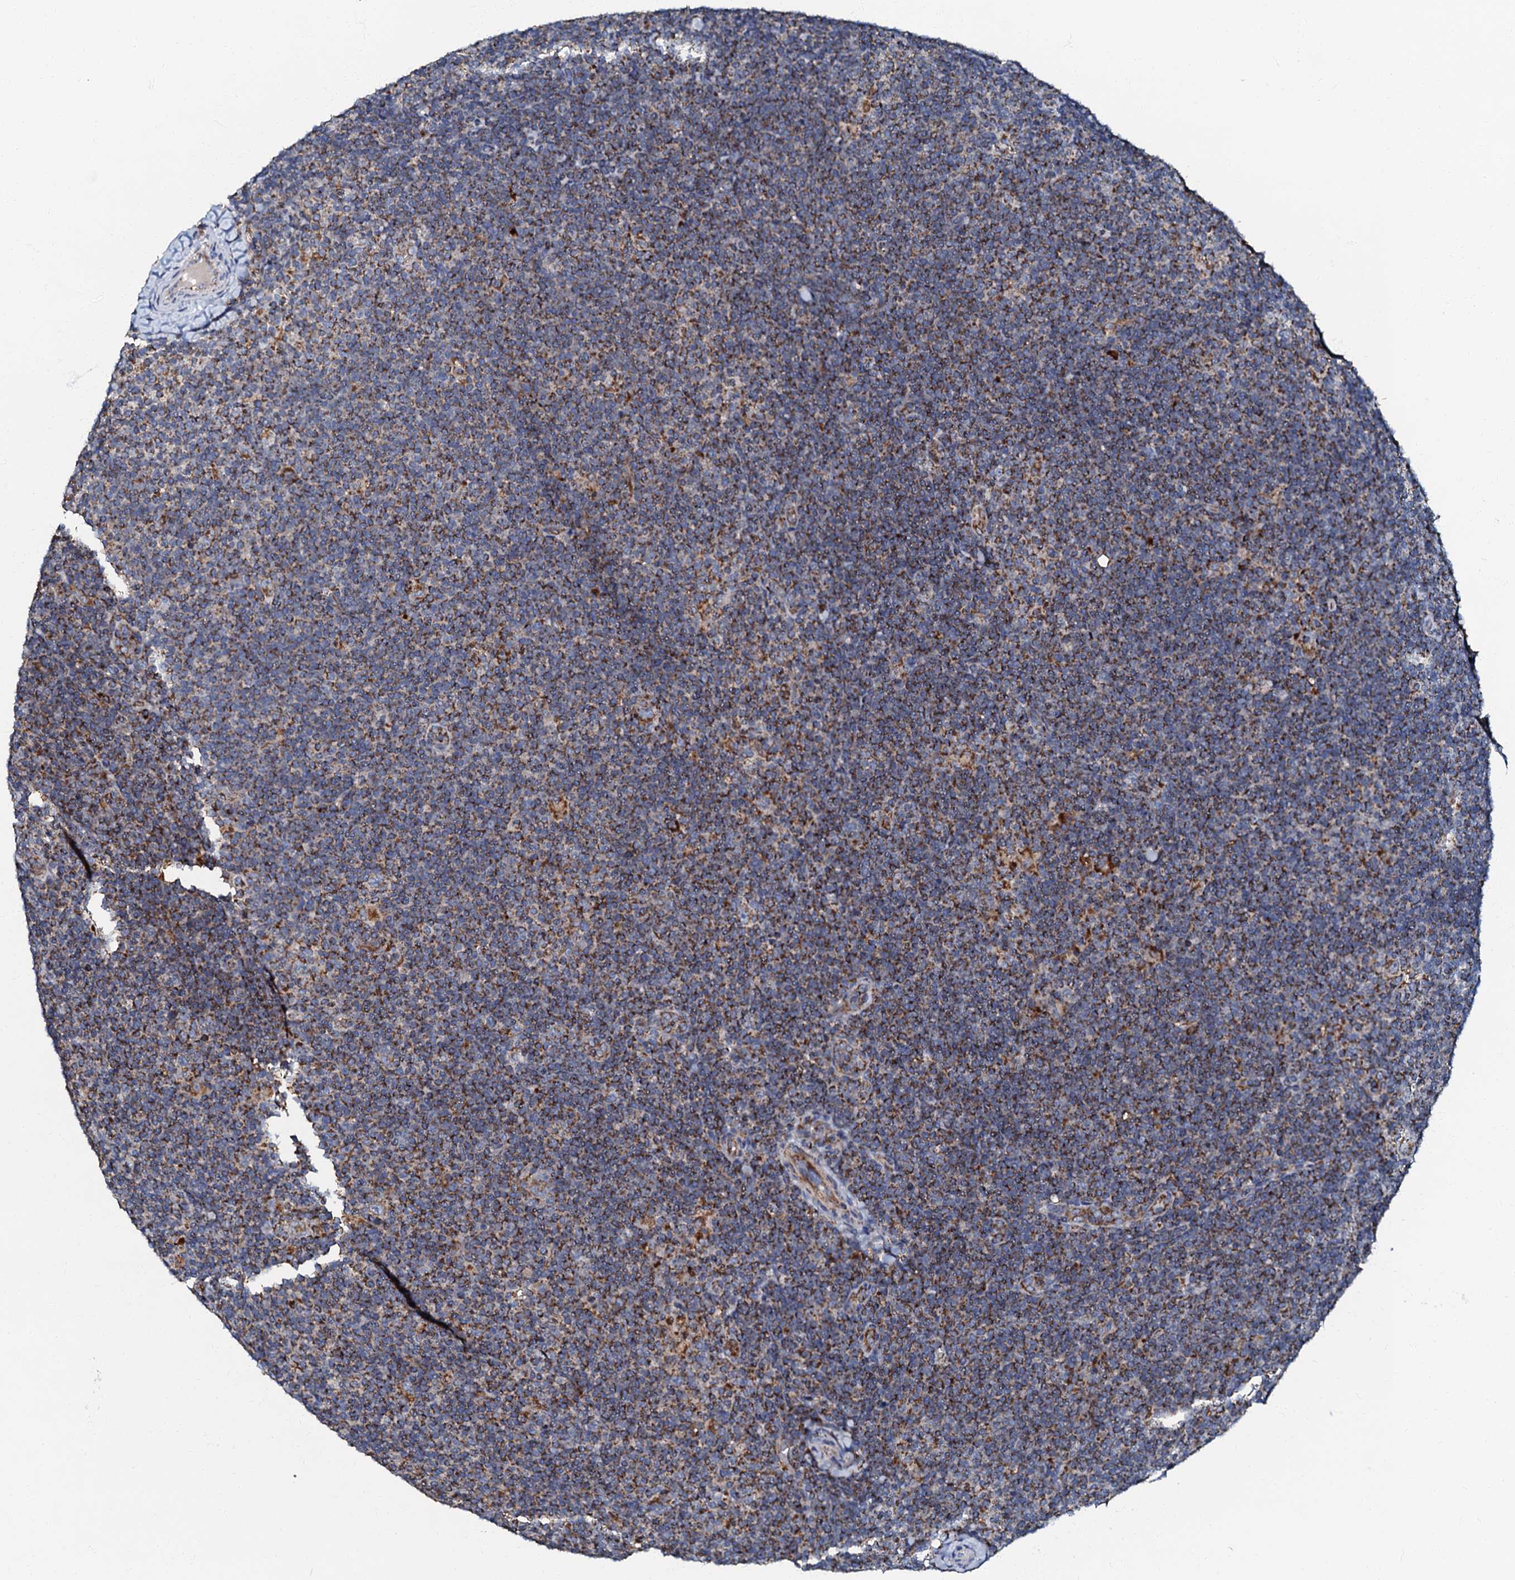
{"staining": {"intensity": "moderate", "quantity": "<25%", "location": "cytoplasmic/membranous"}, "tissue": "lymphoma", "cell_type": "Tumor cells", "image_type": "cancer", "snomed": [{"axis": "morphology", "description": "Hodgkin's disease, NOS"}, {"axis": "topography", "description": "Lymph node"}], "caption": "Hodgkin's disease stained with a brown dye shows moderate cytoplasmic/membranous positive staining in approximately <25% of tumor cells.", "gene": "NDUFA12", "patient": {"sex": "female", "age": 57}}